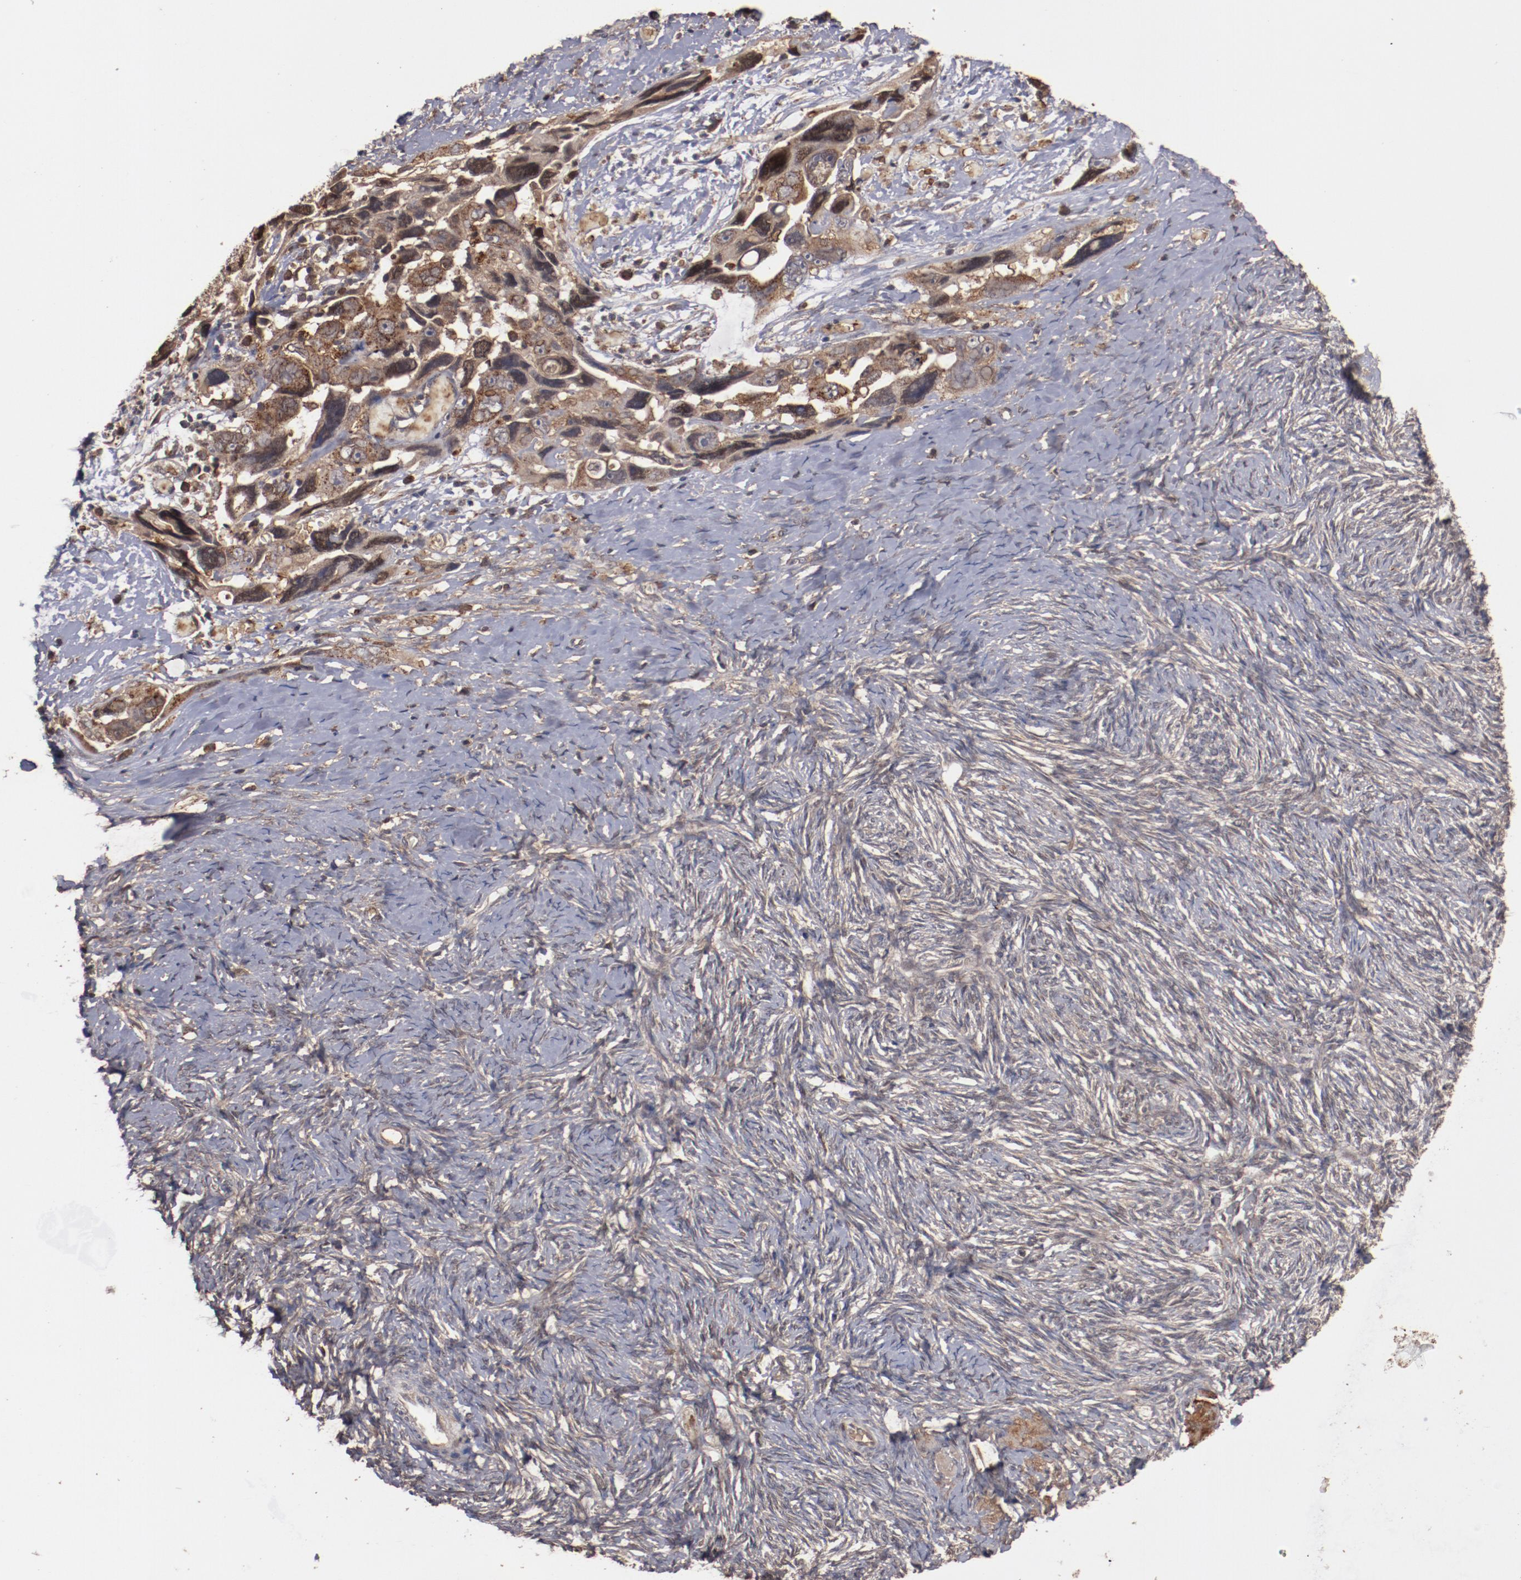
{"staining": {"intensity": "moderate", "quantity": ">75%", "location": "cytoplasmic/membranous"}, "tissue": "ovarian cancer", "cell_type": "Tumor cells", "image_type": "cancer", "snomed": [{"axis": "morphology", "description": "Normal tissue, NOS"}, {"axis": "morphology", "description": "Cystadenocarcinoma, serous, NOS"}, {"axis": "topography", "description": "Ovary"}], "caption": "The image displays staining of ovarian serous cystadenocarcinoma, revealing moderate cytoplasmic/membranous protein positivity (brown color) within tumor cells.", "gene": "TENM1", "patient": {"sex": "female", "age": 62}}